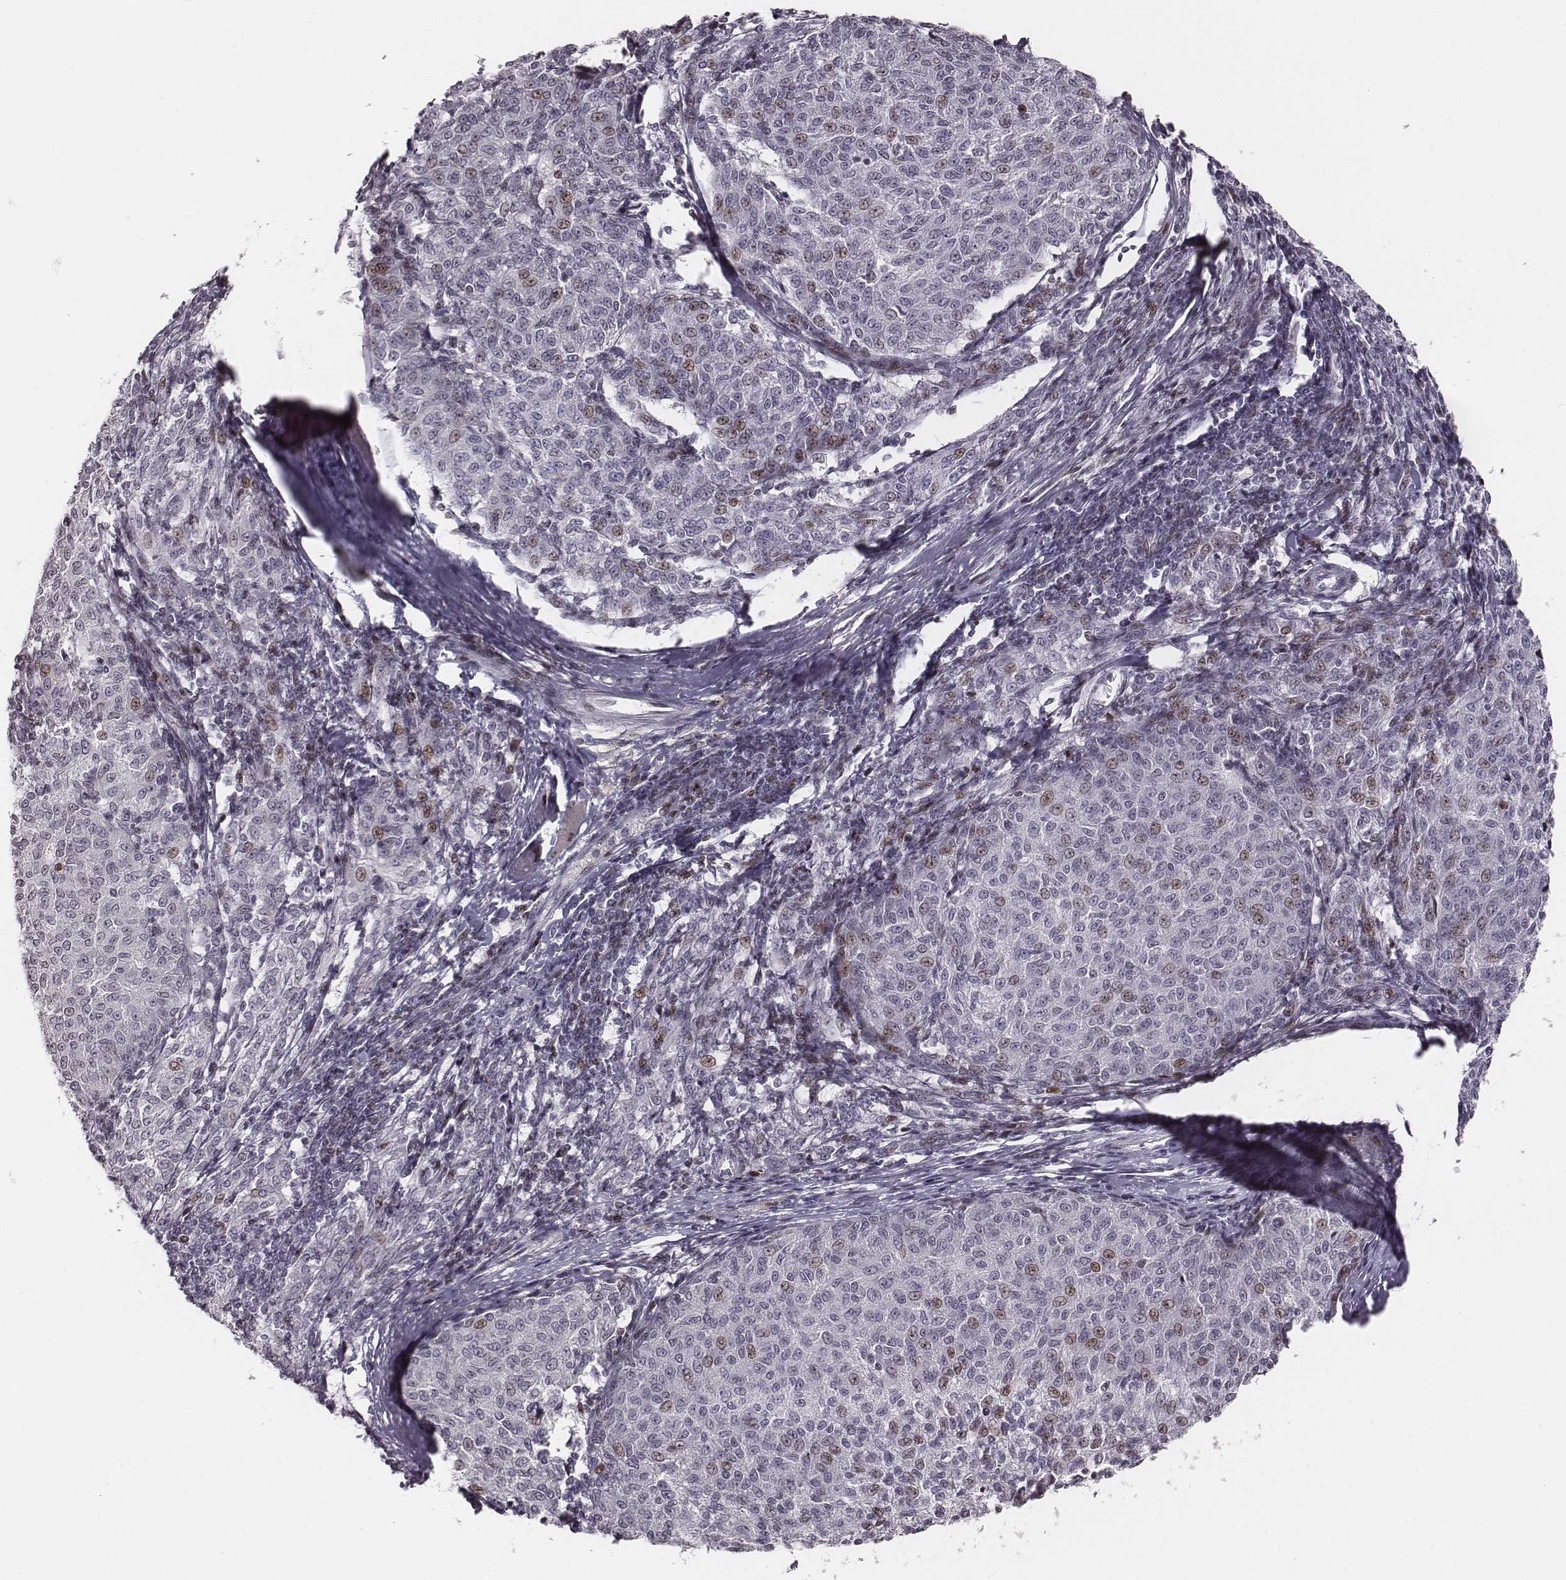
{"staining": {"intensity": "weak", "quantity": "<25%", "location": "nuclear"}, "tissue": "melanoma", "cell_type": "Tumor cells", "image_type": "cancer", "snomed": [{"axis": "morphology", "description": "Malignant melanoma, NOS"}, {"axis": "topography", "description": "Skin"}], "caption": "Protein analysis of malignant melanoma displays no significant staining in tumor cells.", "gene": "NDC1", "patient": {"sex": "female", "age": 72}}